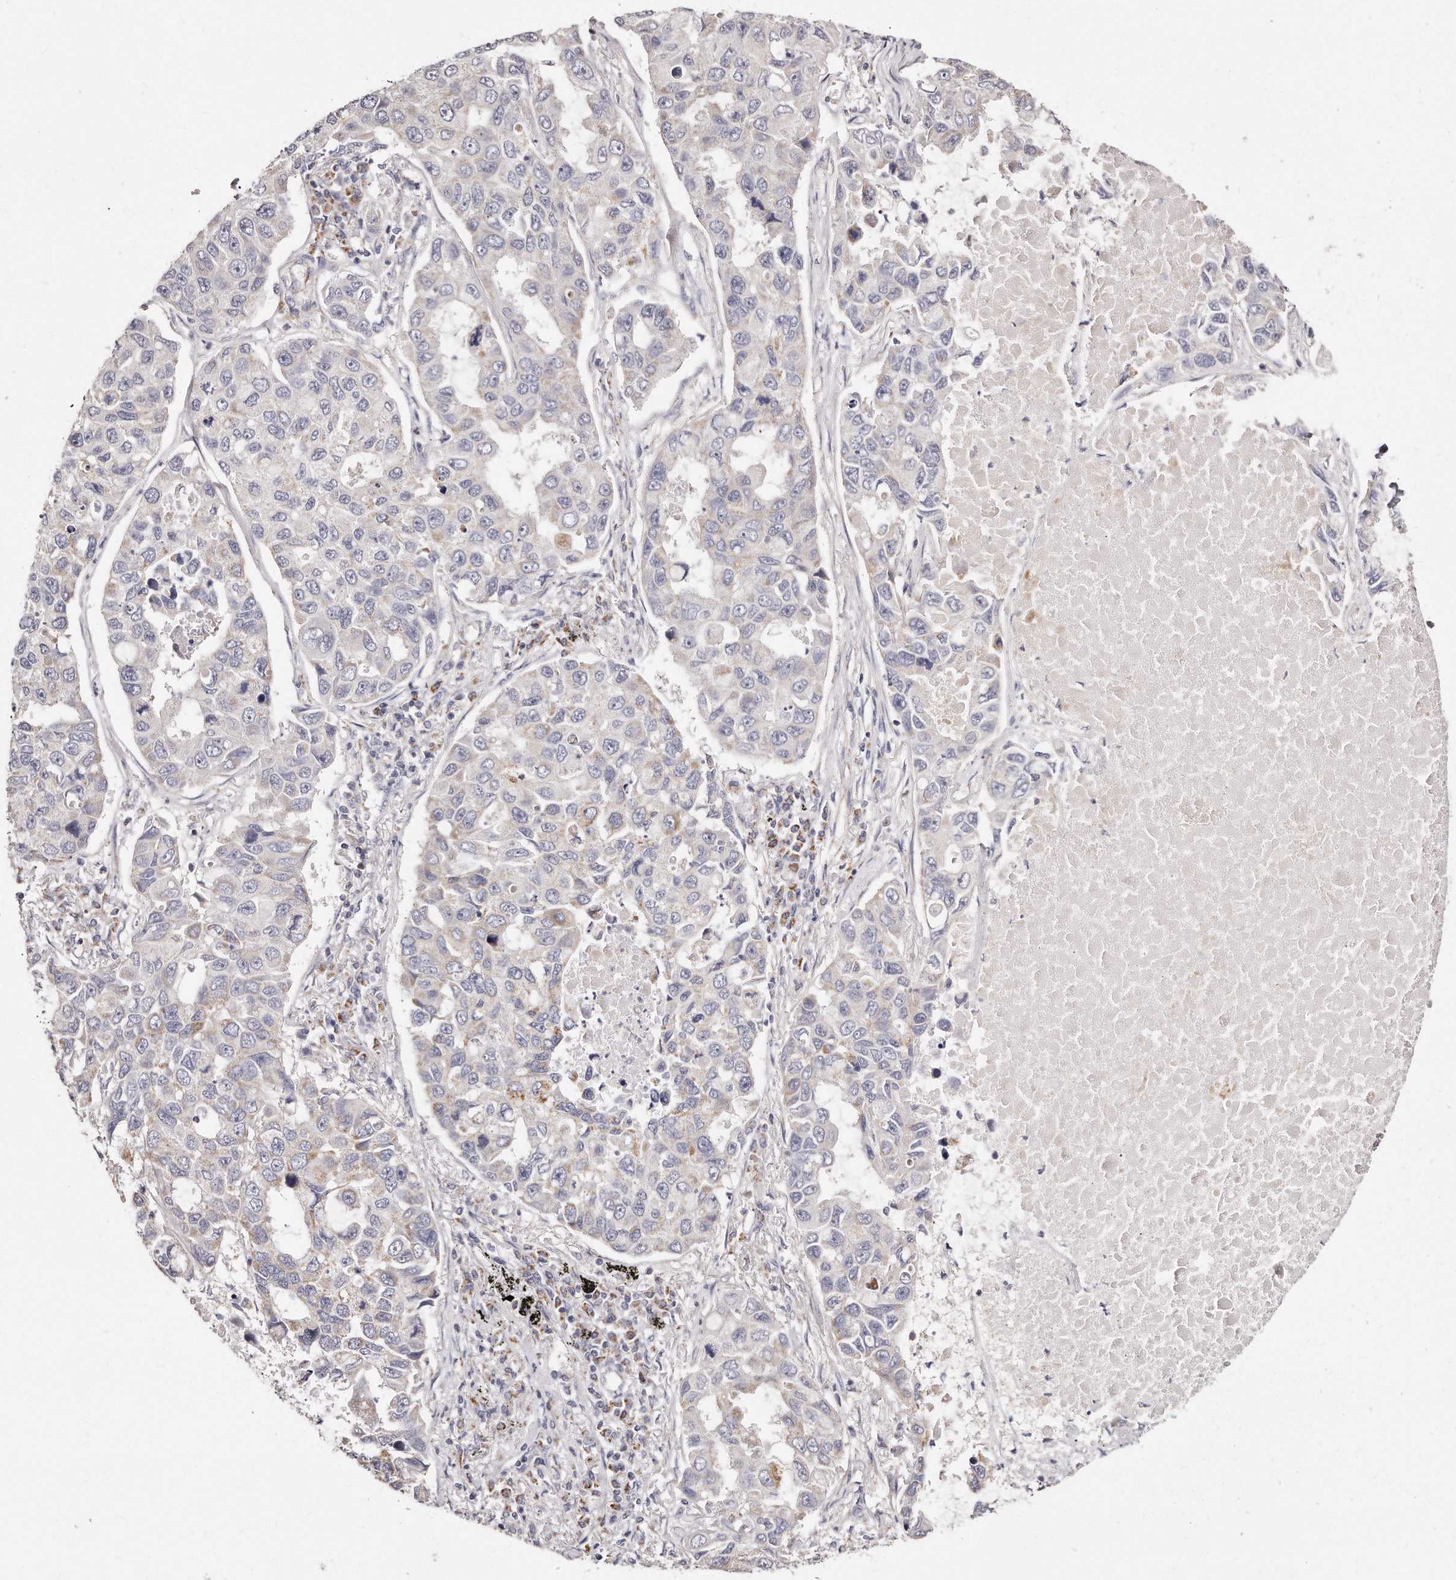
{"staining": {"intensity": "negative", "quantity": "none", "location": "none"}, "tissue": "lung cancer", "cell_type": "Tumor cells", "image_type": "cancer", "snomed": [{"axis": "morphology", "description": "Adenocarcinoma, NOS"}, {"axis": "topography", "description": "Lung"}], "caption": "A histopathology image of lung cancer (adenocarcinoma) stained for a protein reveals no brown staining in tumor cells.", "gene": "RTKN", "patient": {"sex": "male", "age": 64}}